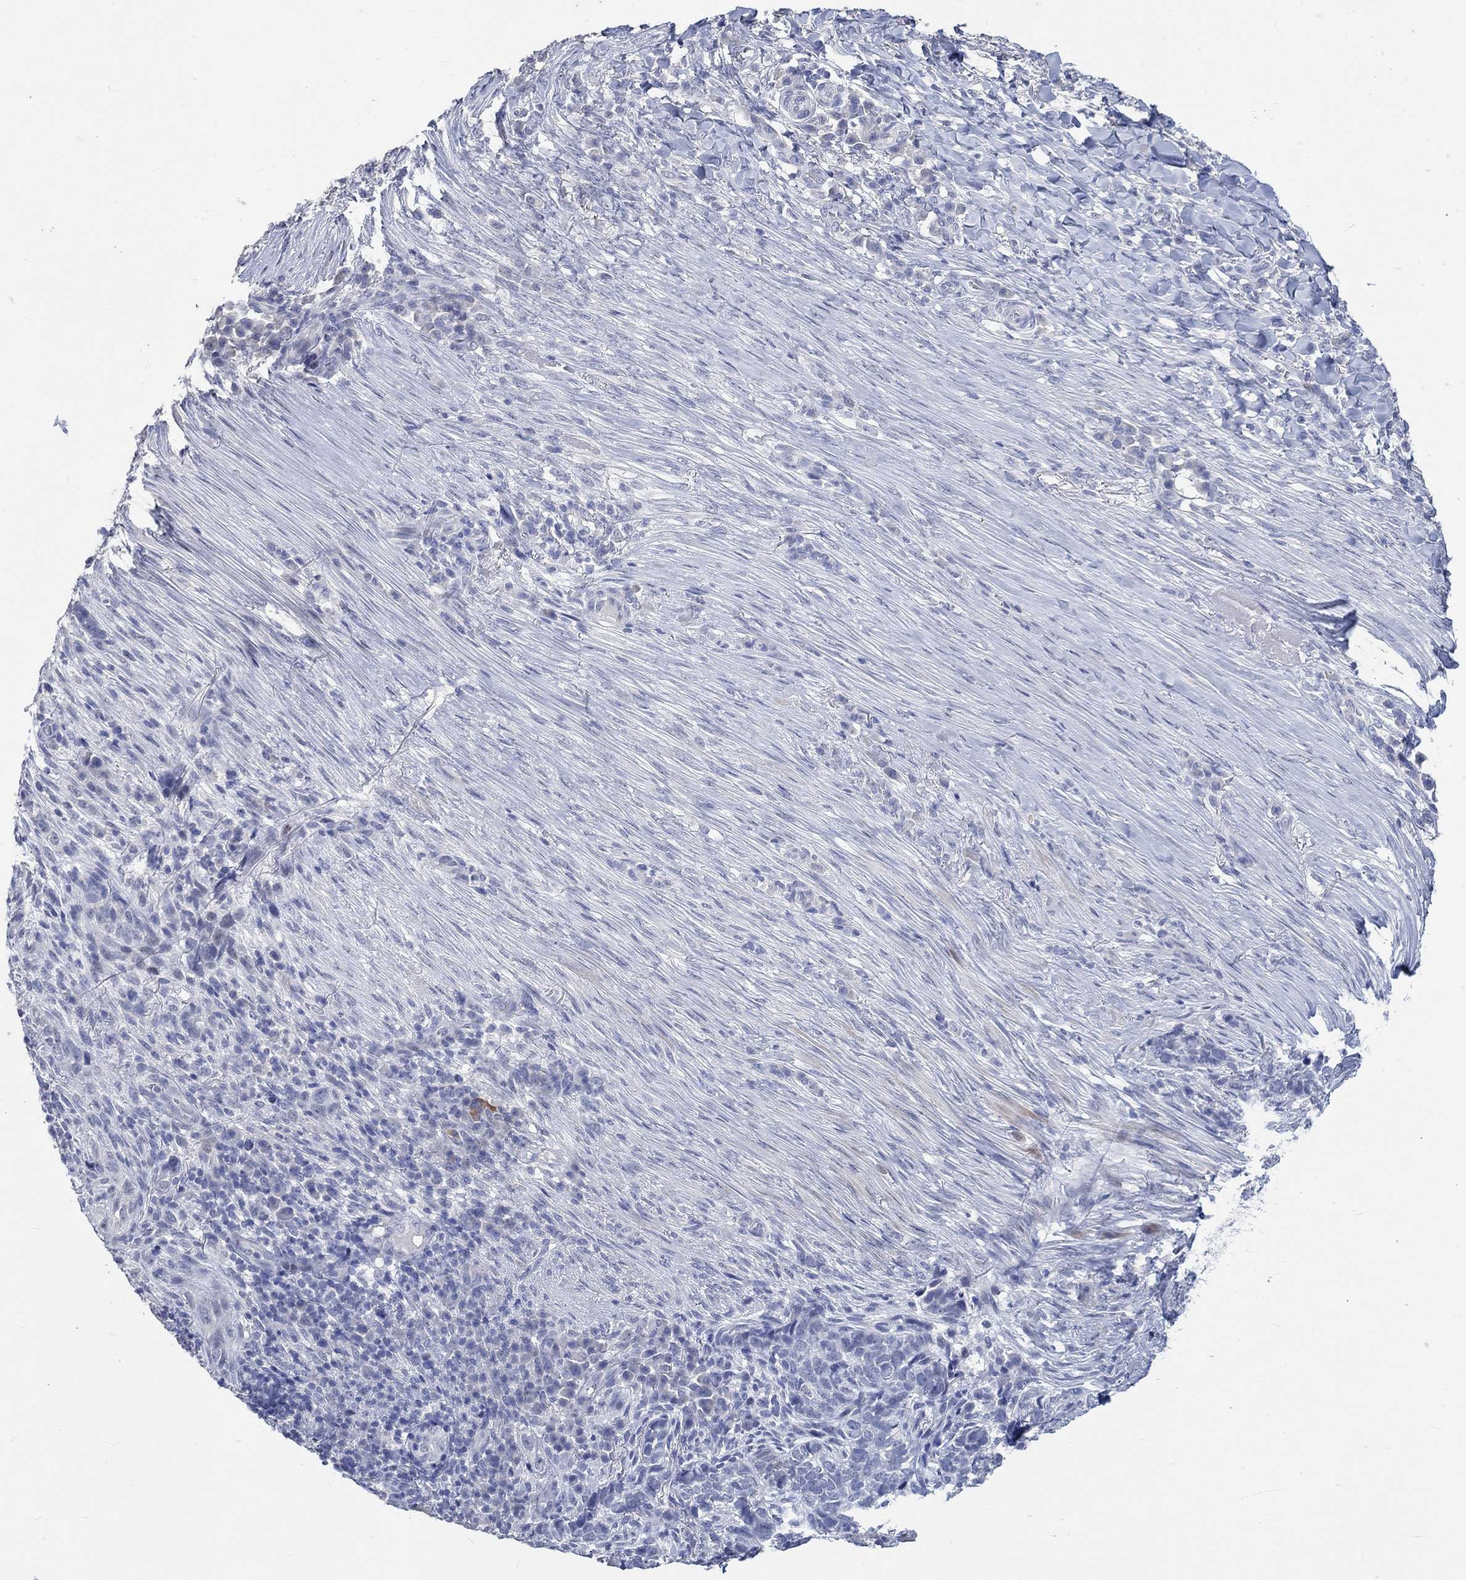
{"staining": {"intensity": "negative", "quantity": "none", "location": "none"}, "tissue": "skin cancer", "cell_type": "Tumor cells", "image_type": "cancer", "snomed": [{"axis": "morphology", "description": "Basal cell carcinoma"}, {"axis": "topography", "description": "Skin"}], "caption": "Protein analysis of skin cancer (basal cell carcinoma) demonstrates no significant staining in tumor cells.", "gene": "C4orf47", "patient": {"sex": "female", "age": 69}}